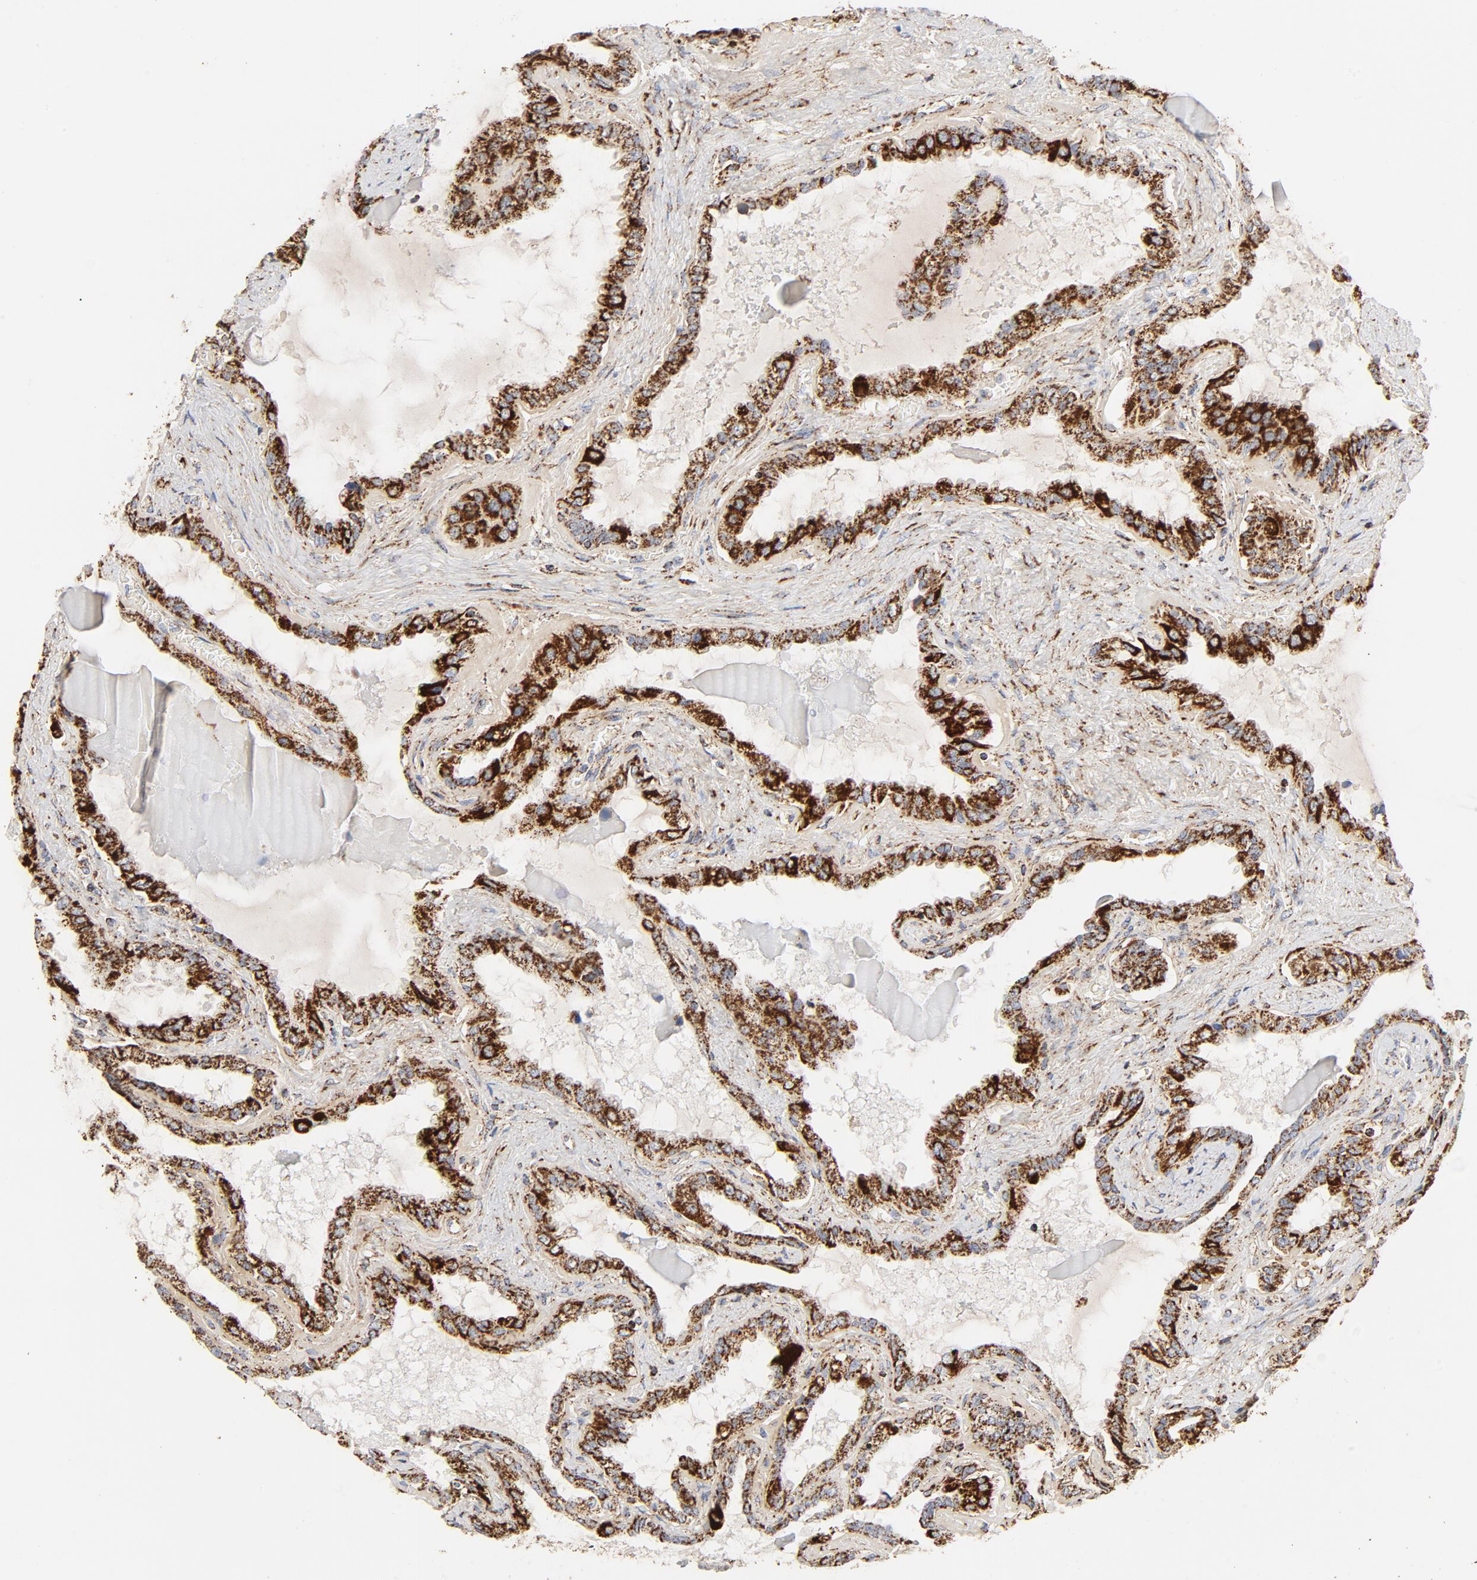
{"staining": {"intensity": "strong", "quantity": ">75%", "location": "cytoplasmic/membranous"}, "tissue": "seminal vesicle", "cell_type": "Glandular cells", "image_type": "normal", "snomed": [{"axis": "morphology", "description": "Normal tissue, NOS"}, {"axis": "morphology", "description": "Inflammation, NOS"}, {"axis": "topography", "description": "Urinary bladder"}, {"axis": "topography", "description": "Prostate"}, {"axis": "topography", "description": "Seminal veicle"}], "caption": "Immunohistochemical staining of unremarkable seminal vesicle exhibits strong cytoplasmic/membranous protein expression in approximately >75% of glandular cells.", "gene": "PCNX4", "patient": {"sex": "male", "age": 82}}